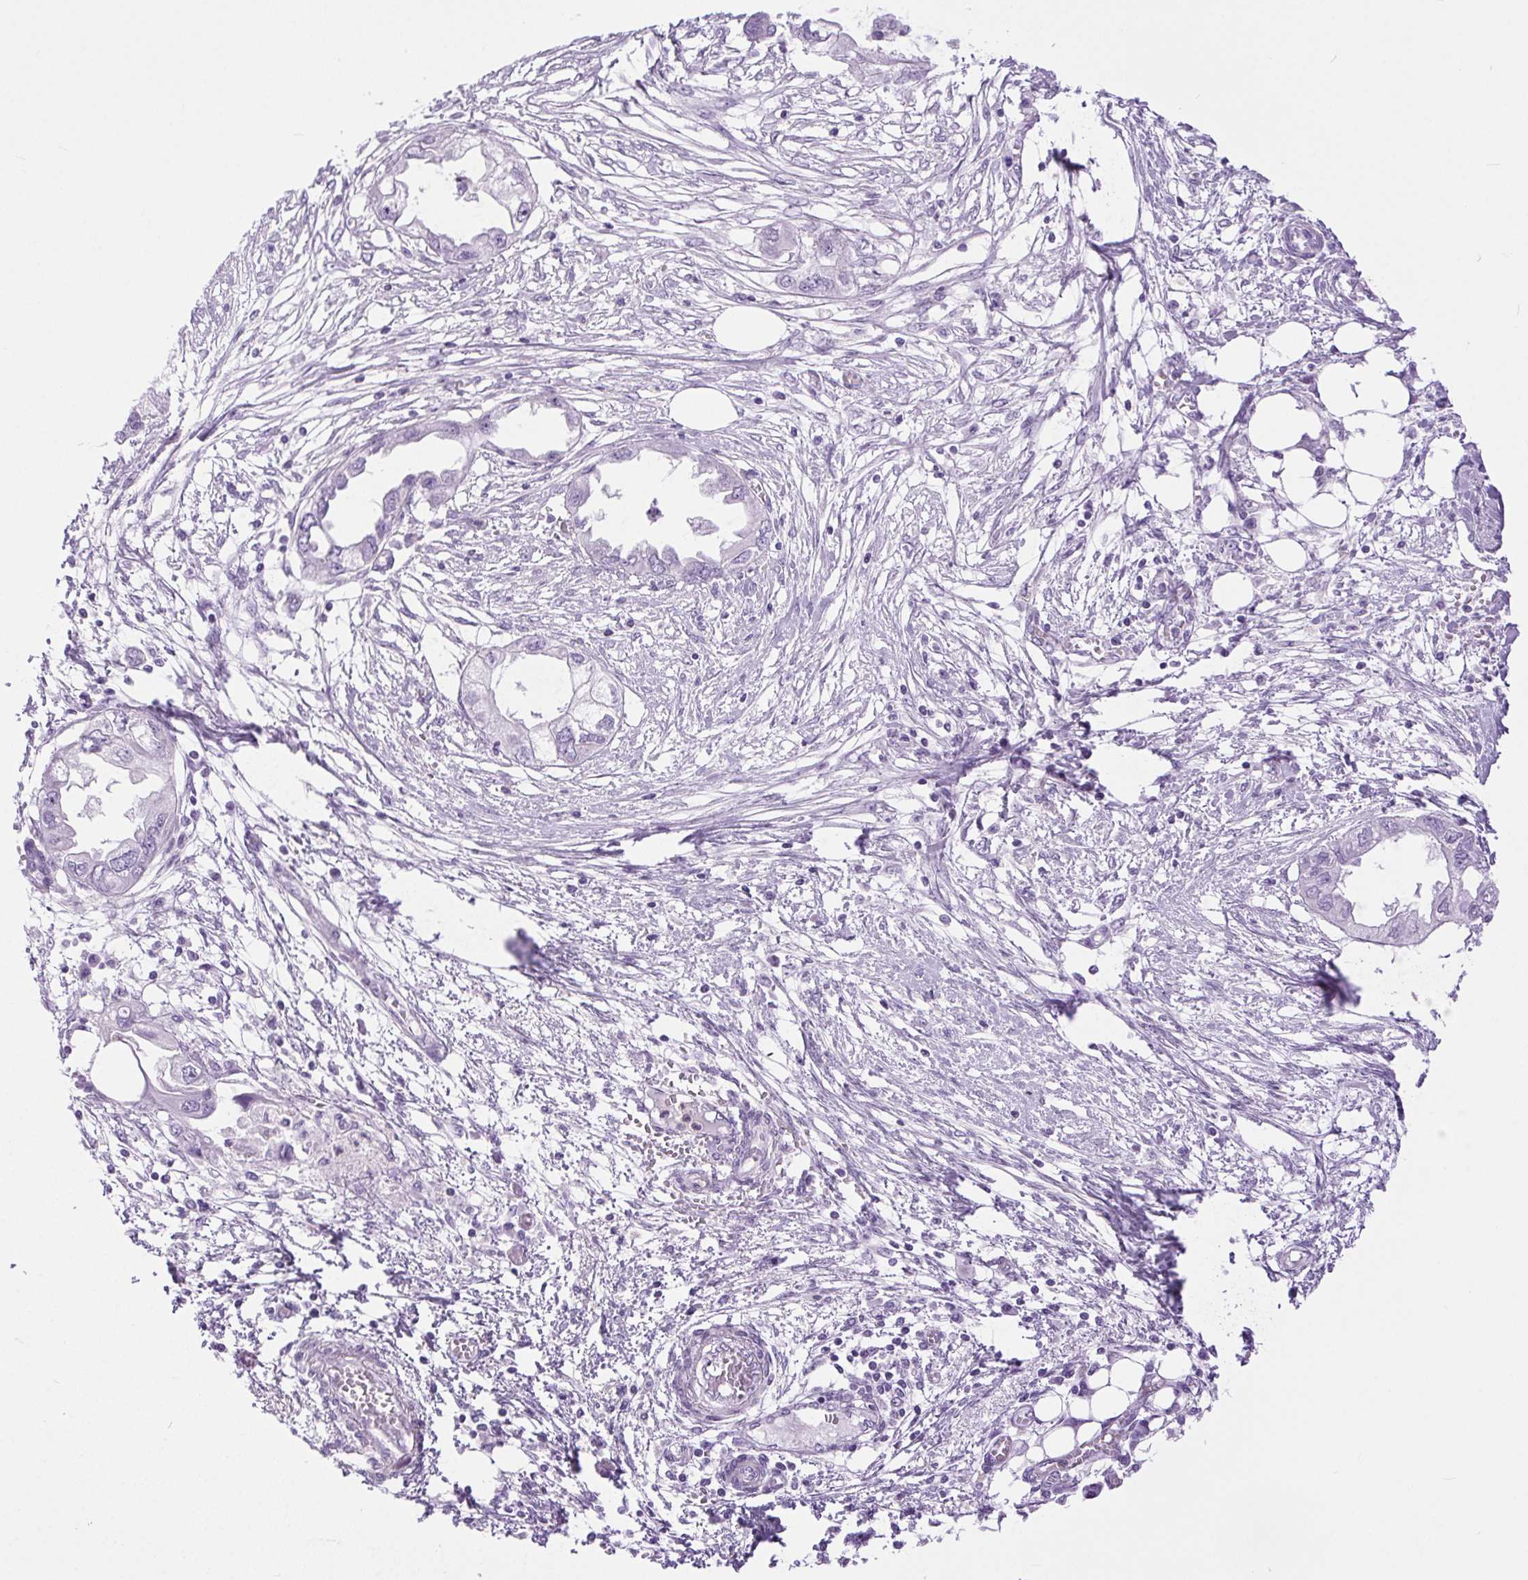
{"staining": {"intensity": "negative", "quantity": "none", "location": "none"}, "tissue": "endometrial cancer", "cell_type": "Tumor cells", "image_type": "cancer", "snomed": [{"axis": "morphology", "description": "Adenocarcinoma, NOS"}, {"axis": "morphology", "description": "Adenocarcinoma, metastatic, NOS"}, {"axis": "topography", "description": "Adipose tissue"}, {"axis": "topography", "description": "Endometrium"}], "caption": "High power microscopy histopathology image of an IHC micrograph of endometrial cancer, revealing no significant expression in tumor cells.", "gene": "SHCBP1L", "patient": {"sex": "female", "age": 67}}